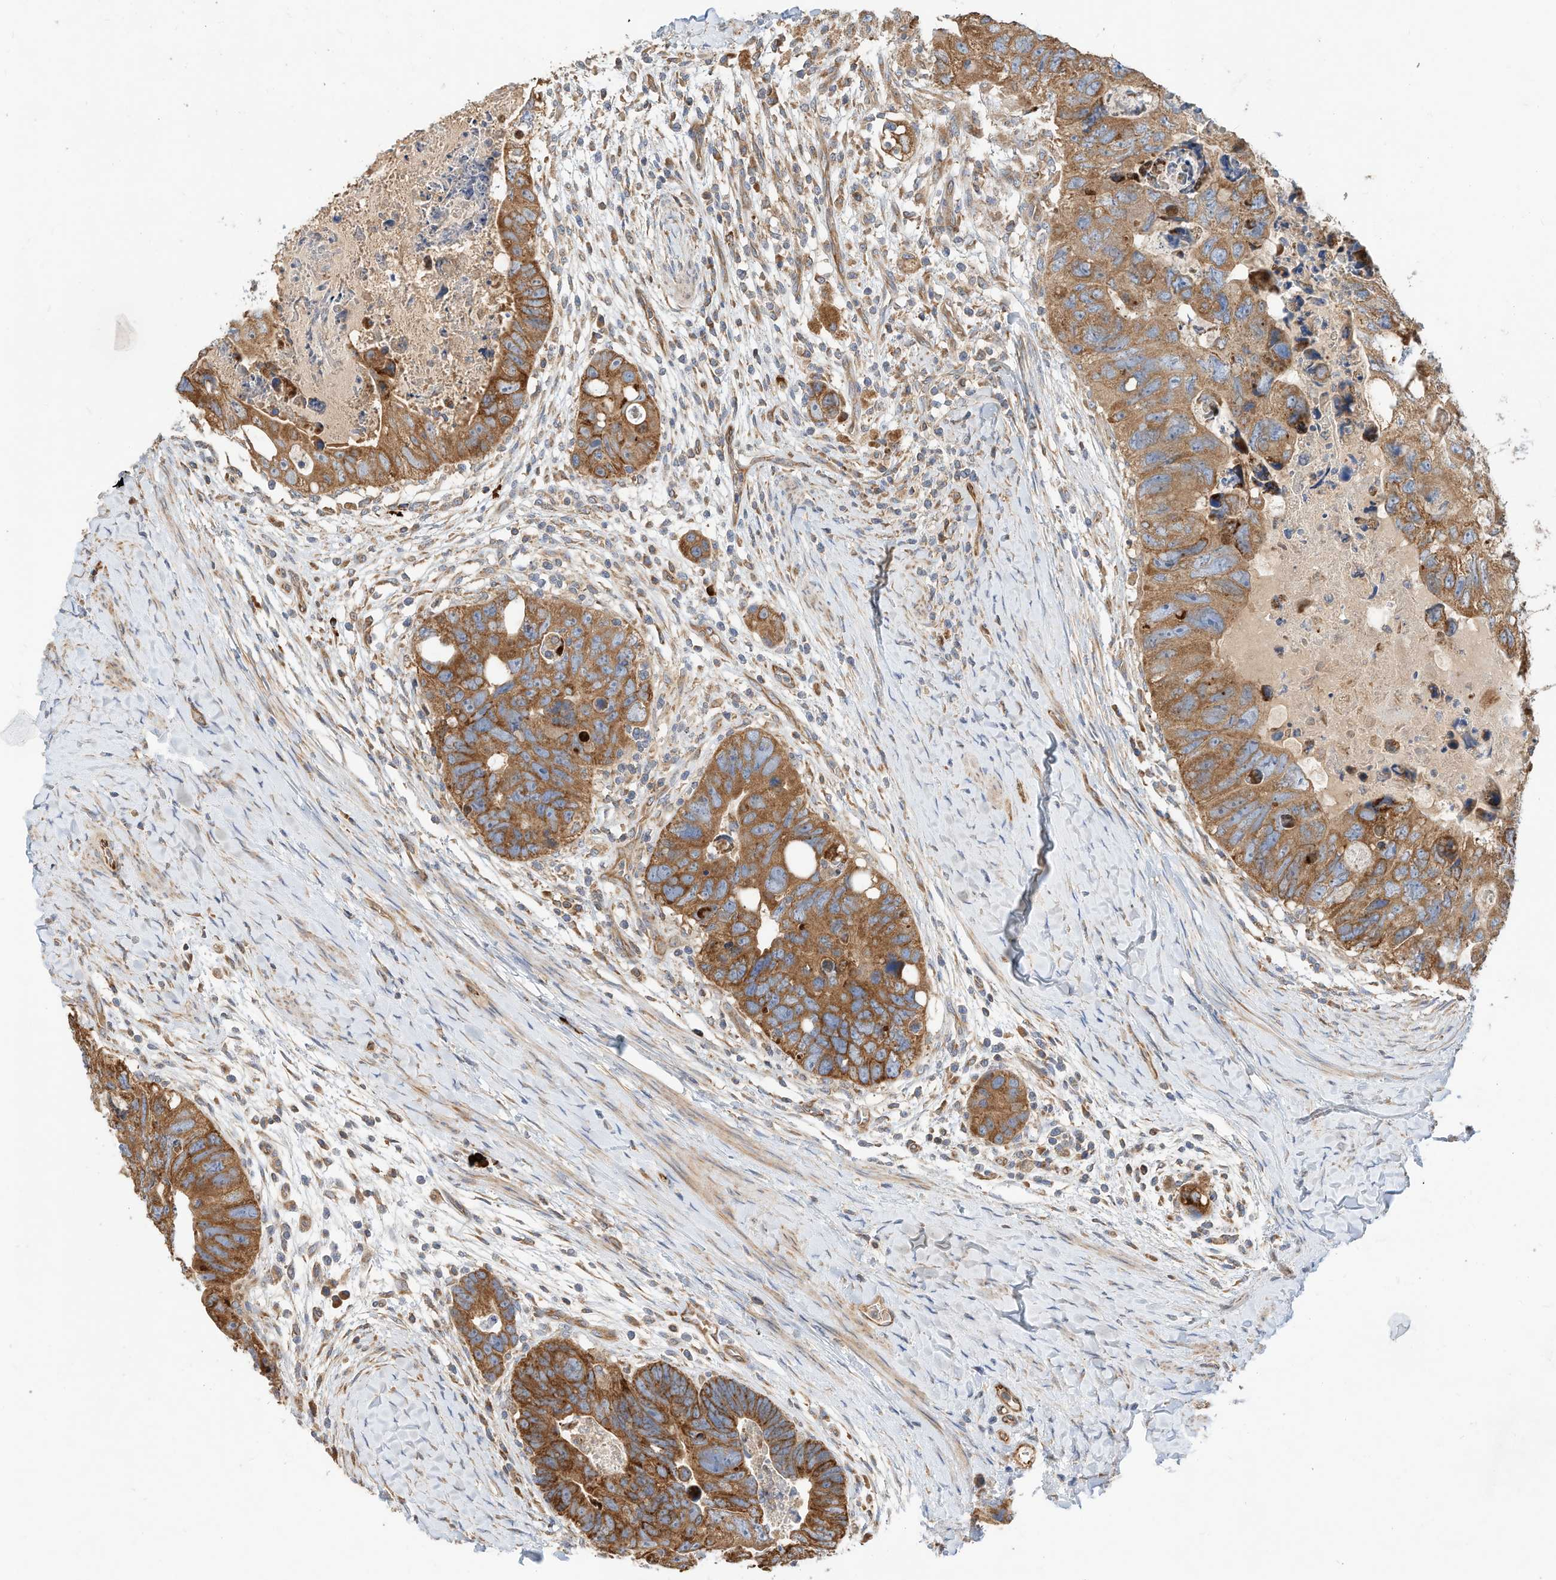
{"staining": {"intensity": "strong", "quantity": ">75%", "location": "cytoplasmic/membranous"}, "tissue": "colorectal cancer", "cell_type": "Tumor cells", "image_type": "cancer", "snomed": [{"axis": "morphology", "description": "Adenocarcinoma, NOS"}, {"axis": "topography", "description": "Rectum"}], "caption": "Colorectal cancer stained with immunohistochemistry demonstrates strong cytoplasmic/membranous staining in approximately >75% of tumor cells. Immunohistochemistry (ihc) stains the protein of interest in brown and the nuclei are stained blue.", "gene": "CPAMD8", "patient": {"sex": "male", "age": 59}}